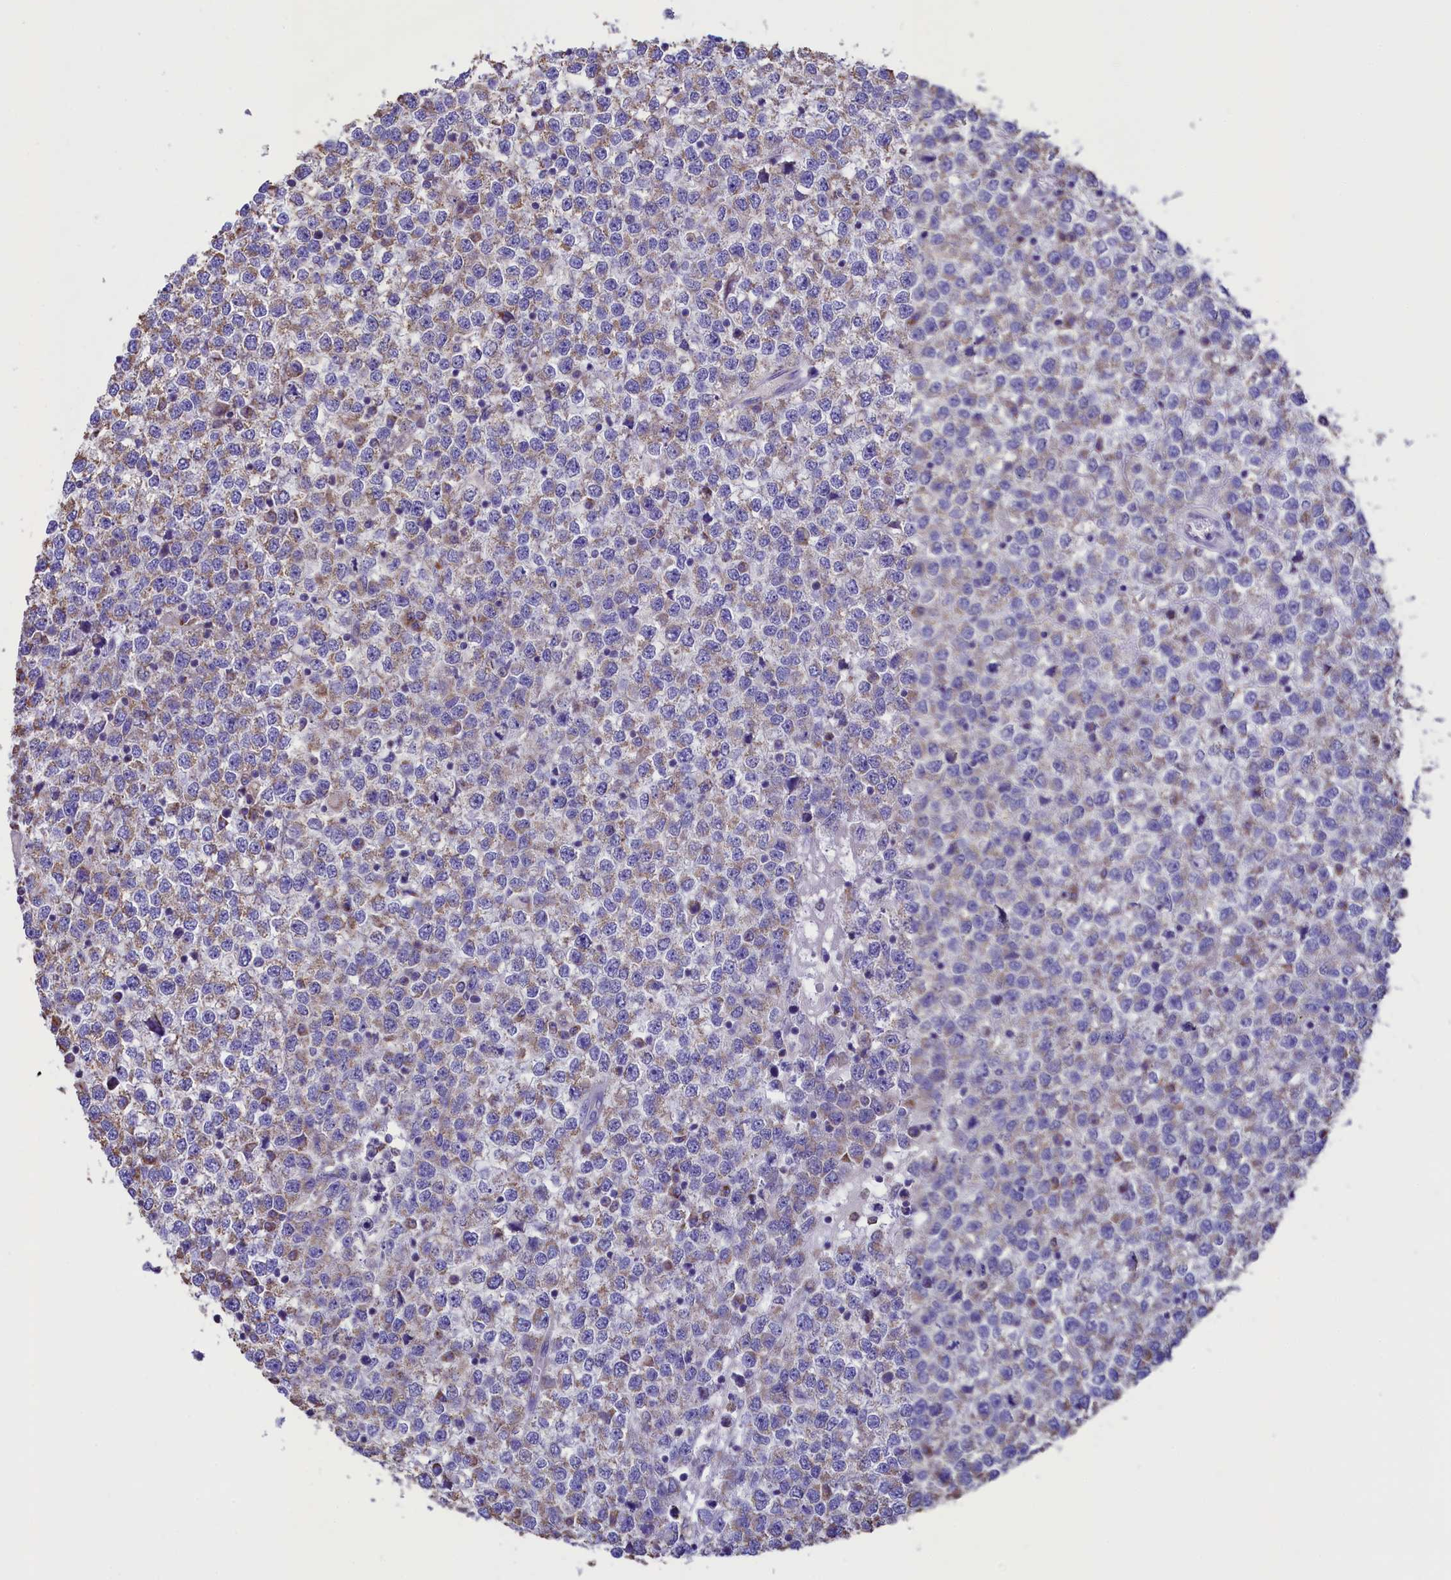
{"staining": {"intensity": "weak", "quantity": "25%-75%", "location": "cytoplasmic/membranous"}, "tissue": "testis cancer", "cell_type": "Tumor cells", "image_type": "cancer", "snomed": [{"axis": "morphology", "description": "Seminoma, NOS"}, {"axis": "topography", "description": "Testis"}], "caption": "DAB (3,3'-diaminobenzidine) immunohistochemical staining of testis seminoma demonstrates weak cytoplasmic/membranous protein staining in approximately 25%-75% of tumor cells.", "gene": "IDH3A", "patient": {"sex": "male", "age": 65}}